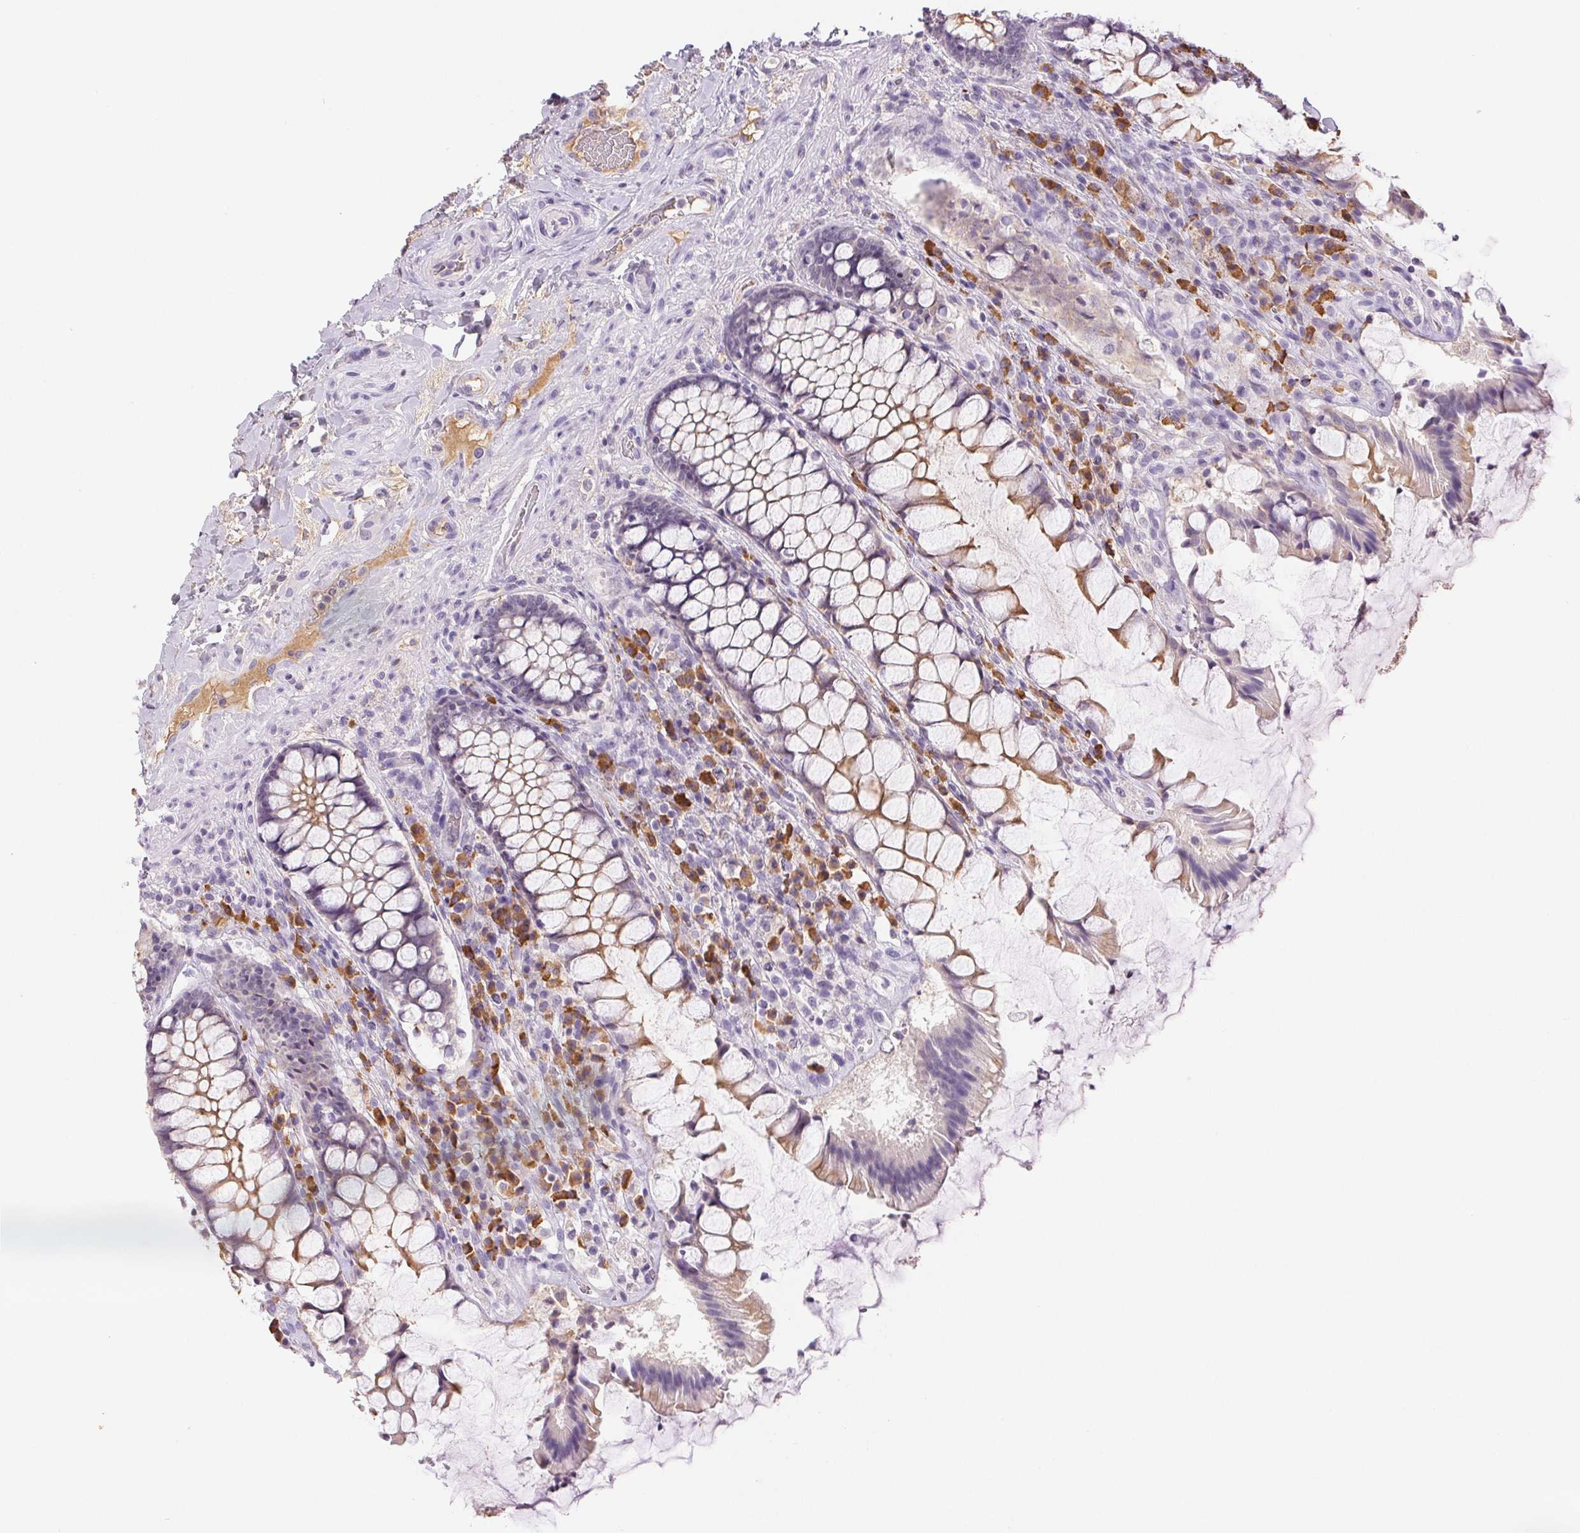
{"staining": {"intensity": "moderate", "quantity": "<25%", "location": "cytoplasmic/membranous"}, "tissue": "rectum", "cell_type": "Glandular cells", "image_type": "normal", "snomed": [{"axis": "morphology", "description": "Normal tissue, NOS"}, {"axis": "topography", "description": "Rectum"}], "caption": "Brown immunohistochemical staining in unremarkable rectum demonstrates moderate cytoplasmic/membranous staining in about <25% of glandular cells.", "gene": "IFIT1B", "patient": {"sex": "female", "age": 58}}